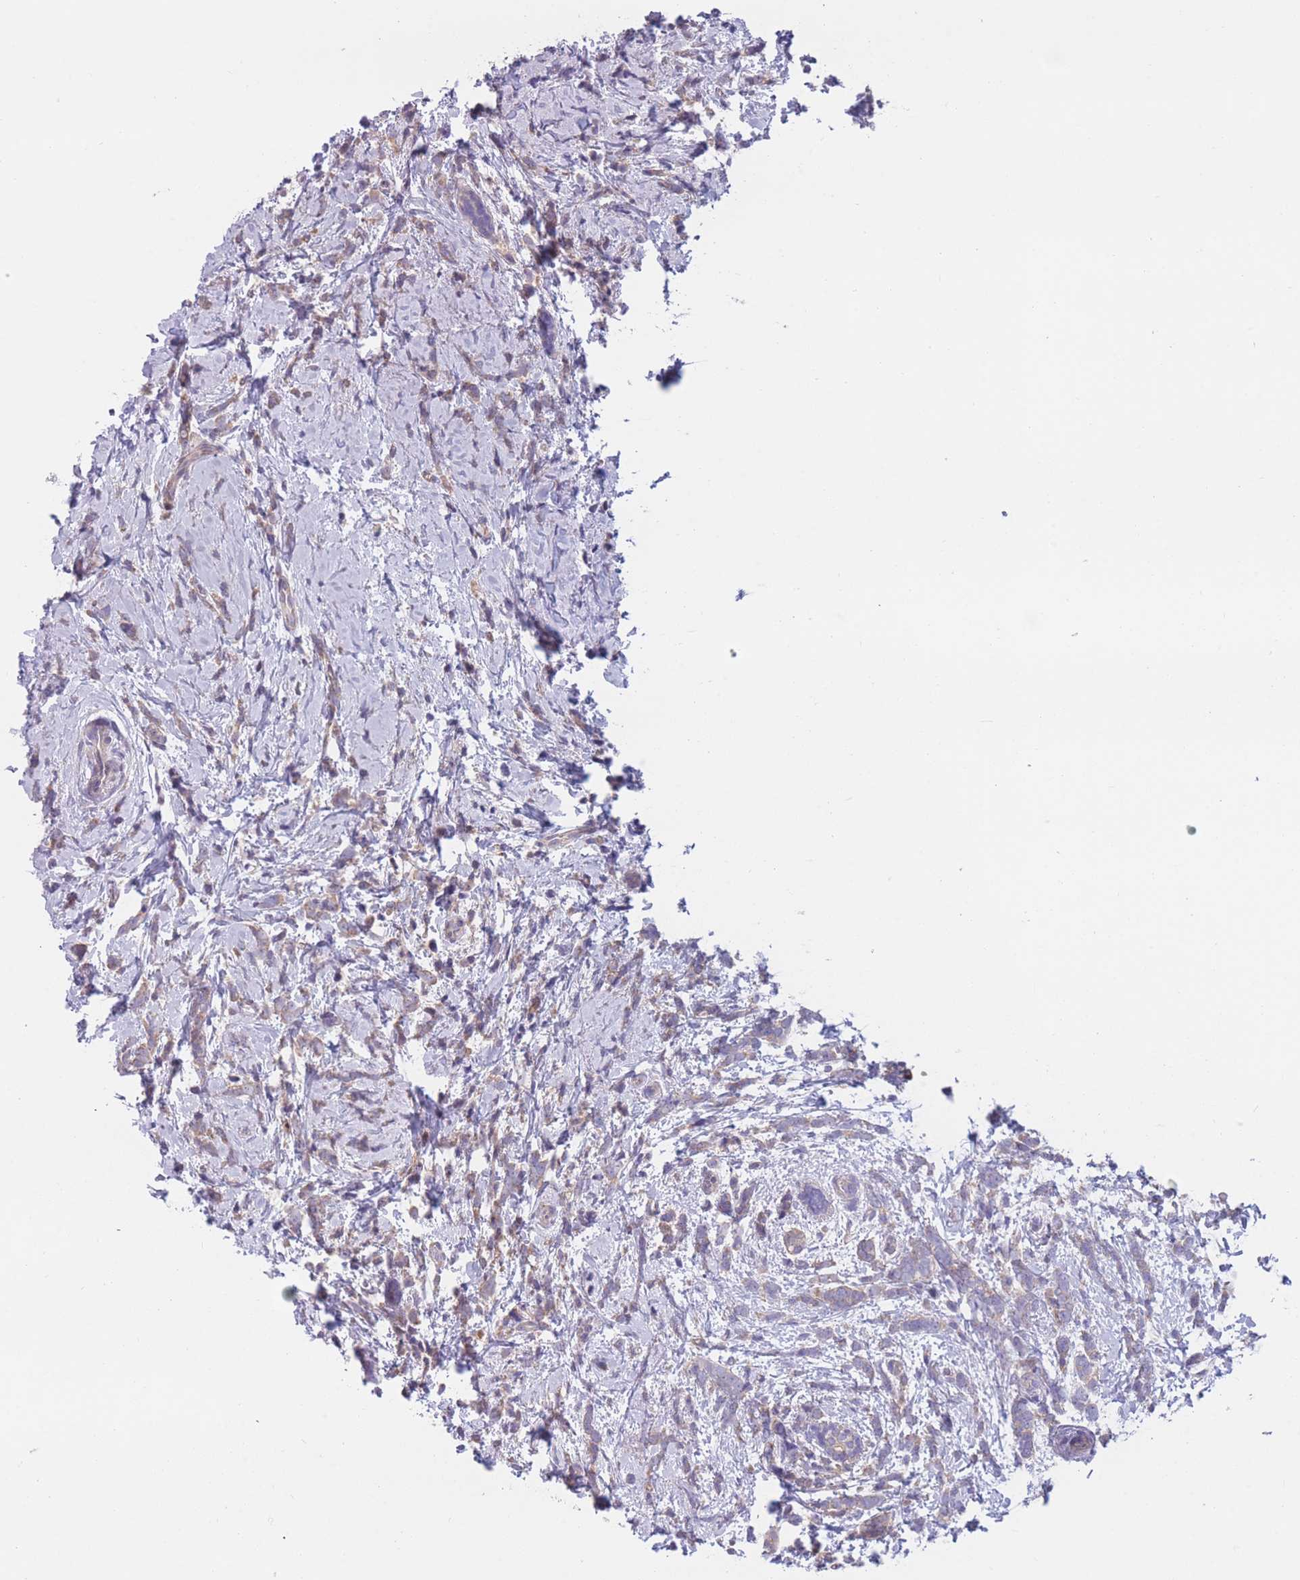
{"staining": {"intensity": "weak", "quantity": "<25%", "location": "cytoplasmic/membranous"}, "tissue": "breast cancer", "cell_type": "Tumor cells", "image_type": "cancer", "snomed": [{"axis": "morphology", "description": "Lobular carcinoma"}, {"axis": "topography", "description": "Breast"}], "caption": "The histopathology image reveals no staining of tumor cells in breast cancer (lobular carcinoma). (Immunohistochemistry (ihc), brightfield microscopy, high magnification).", "gene": "PDE4A", "patient": {"sex": "female", "age": 58}}